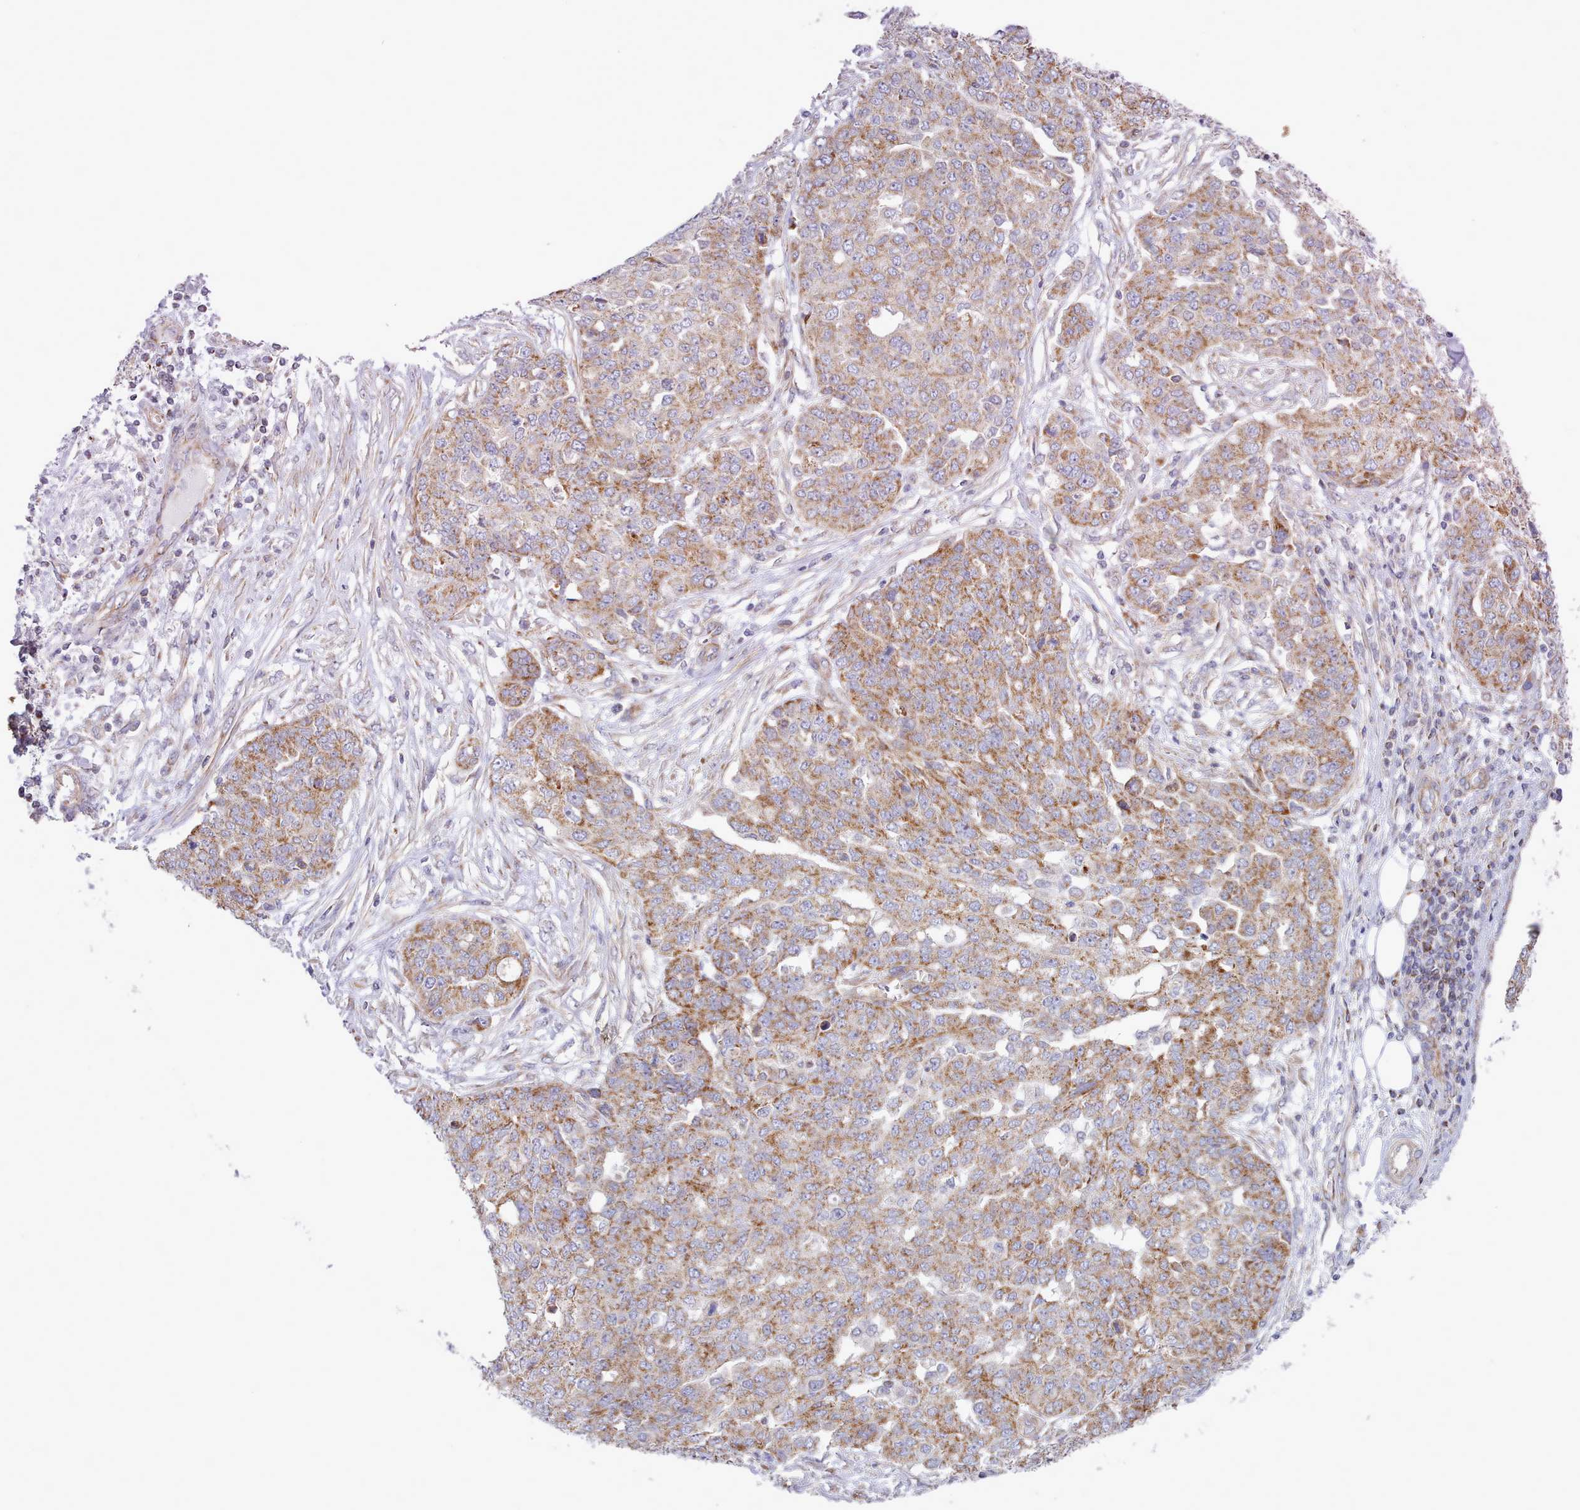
{"staining": {"intensity": "moderate", "quantity": ">75%", "location": "cytoplasmic/membranous"}, "tissue": "ovarian cancer", "cell_type": "Tumor cells", "image_type": "cancer", "snomed": [{"axis": "morphology", "description": "Cystadenocarcinoma, serous, NOS"}, {"axis": "topography", "description": "Soft tissue"}, {"axis": "topography", "description": "Ovary"}], "caption": "Ovarian serous cystadenocarcinoma tissue demonstrates moderate cytoplasmic/membranous expression in about >75% of tumor cells", "gene": "MRPL21", "patient": {"sex": "female", "age": 57}}